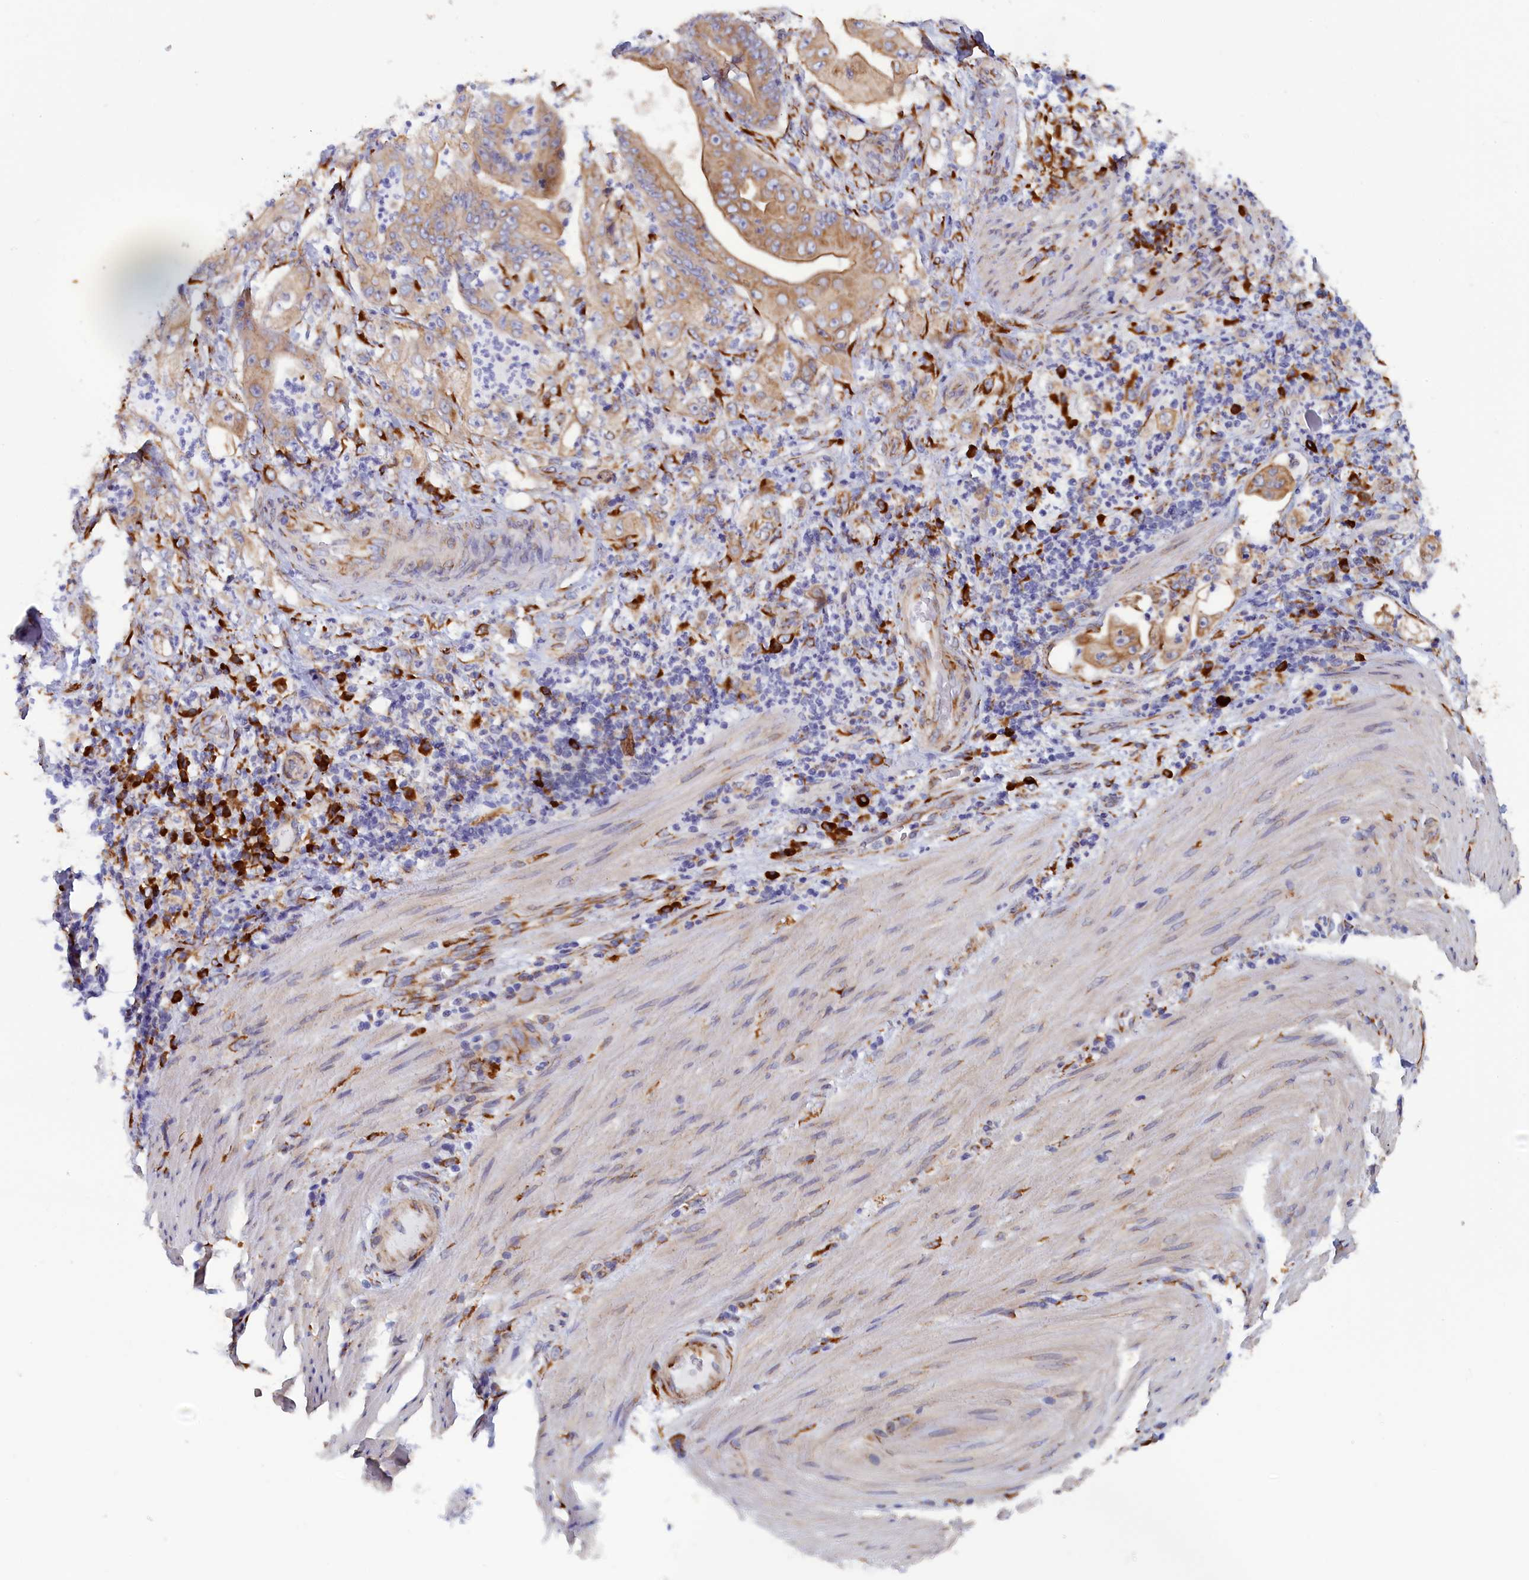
{"staining": {"intensity": "moderate", "quantity": ">75%", "location": "cytoplasmic/membranous"}, "tissue": "stomach cancer", "cell_type": "Tumor cells", "image_type": "cancer", "snomed": [{"axis": "morphology", "description": "Adenocarcinoma, NOS"}, {"axis": "topography", "description": "Stomach"}], "caption": "Protein staining displays moderate cytoplasmic/membranous positivity in approximately >75% of tumor cells in adenocarcinoma (stomach). The staining was performed using DAB to visualize the protein expression in brown, while the nuclei were stained in blue with hematoxylin (Magnification: 20x).", "gene": "CCDC68", "patient": {"sex": "female", "age": 73}}